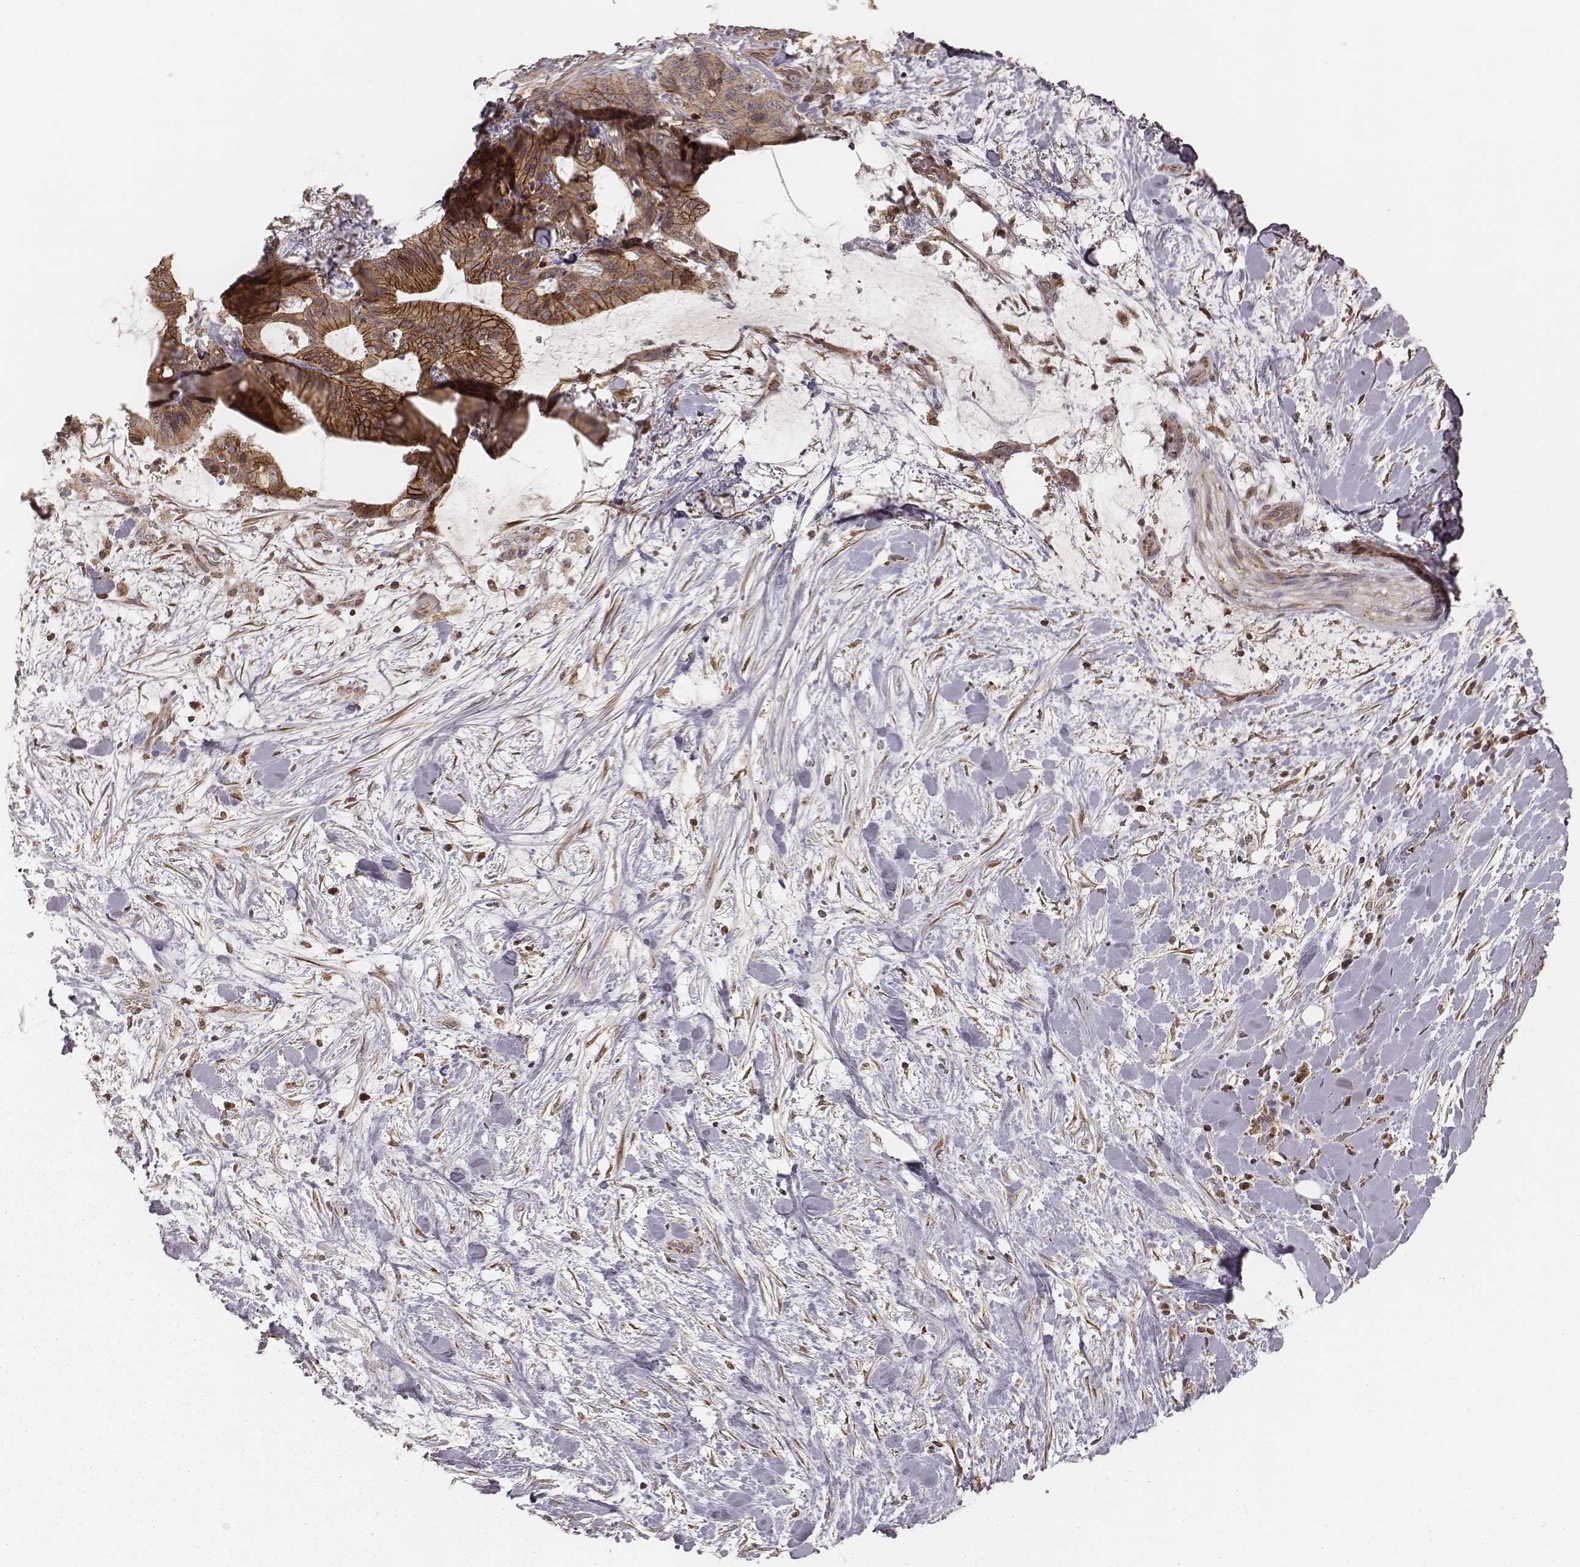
{"staining": {"intensity": "strong", "quantity": ">75%", "location": "cytoplasmic/membranous"}, "tissue": "liver cancer", "cell_type": "Tumor cells", "image_type": "cancer", "snomed": [{"axis": "morphology", "description": "Cholangiocarcinoma"}, {"axis": "topography", "description": "Liver"}], "caption": "Immunohistochemical staining of human liver cancer reveals strong cytoplasmic/membranous protein staining in approximately >75% of tumor cells. (IHC, brightfield microscopy, high magnification).", "gene": "MYO19", "patient": {"sex": "female", "age": 73}}